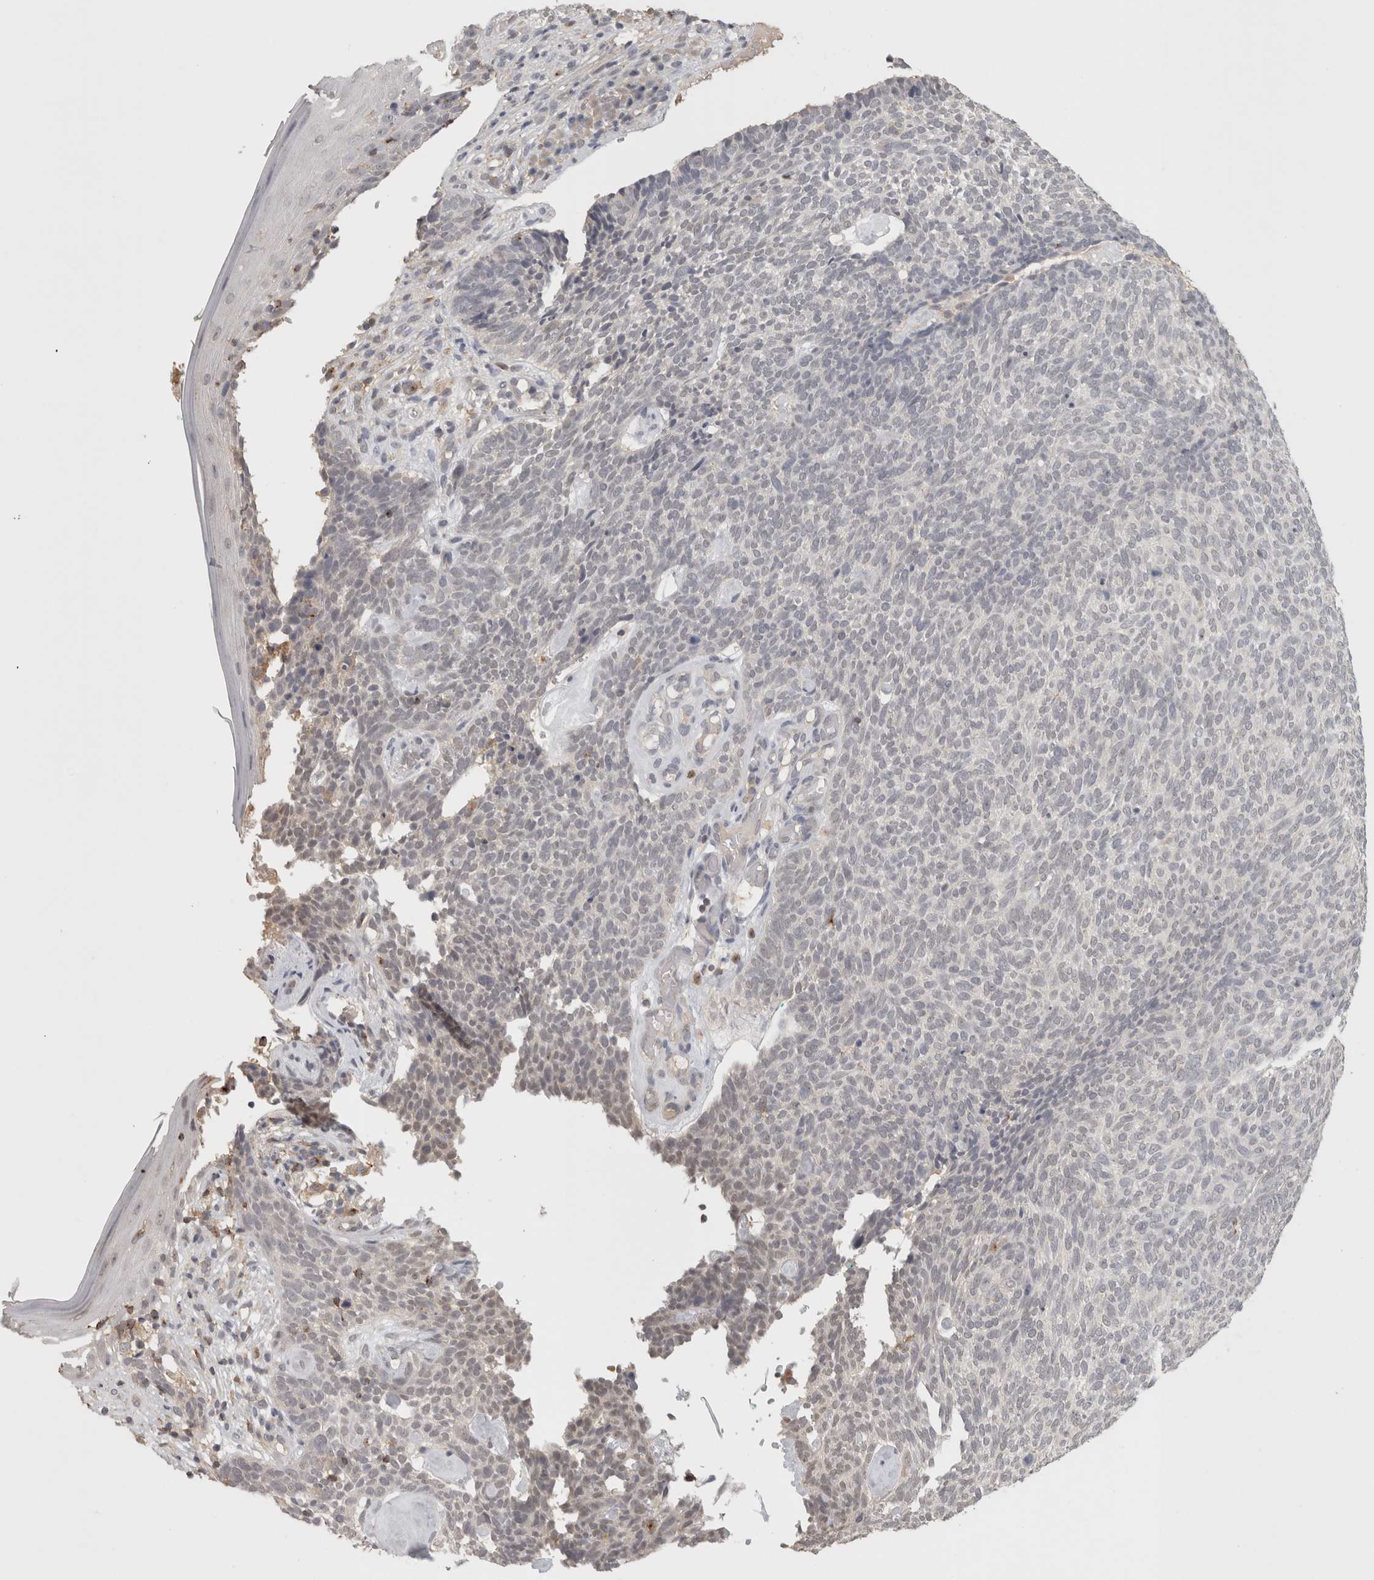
{"staining": {"intensity": "negative", "quantity": "none", "location": "none"}, "tissue": "skin cancer", "cell_type": "Tumor cells", "image_type": "cancer", "snomed": [{"axis": "morphology", "description": "Basal cell carcinoma"}, {"axis": "topography", "description": "Skin"}], "caption": "Skin cancer stained for a protein using immunohistochemistry exhibits no expression tumor cells.", "gene": "HAVCR2", "patient": {"sex": "female", "age": 84}}